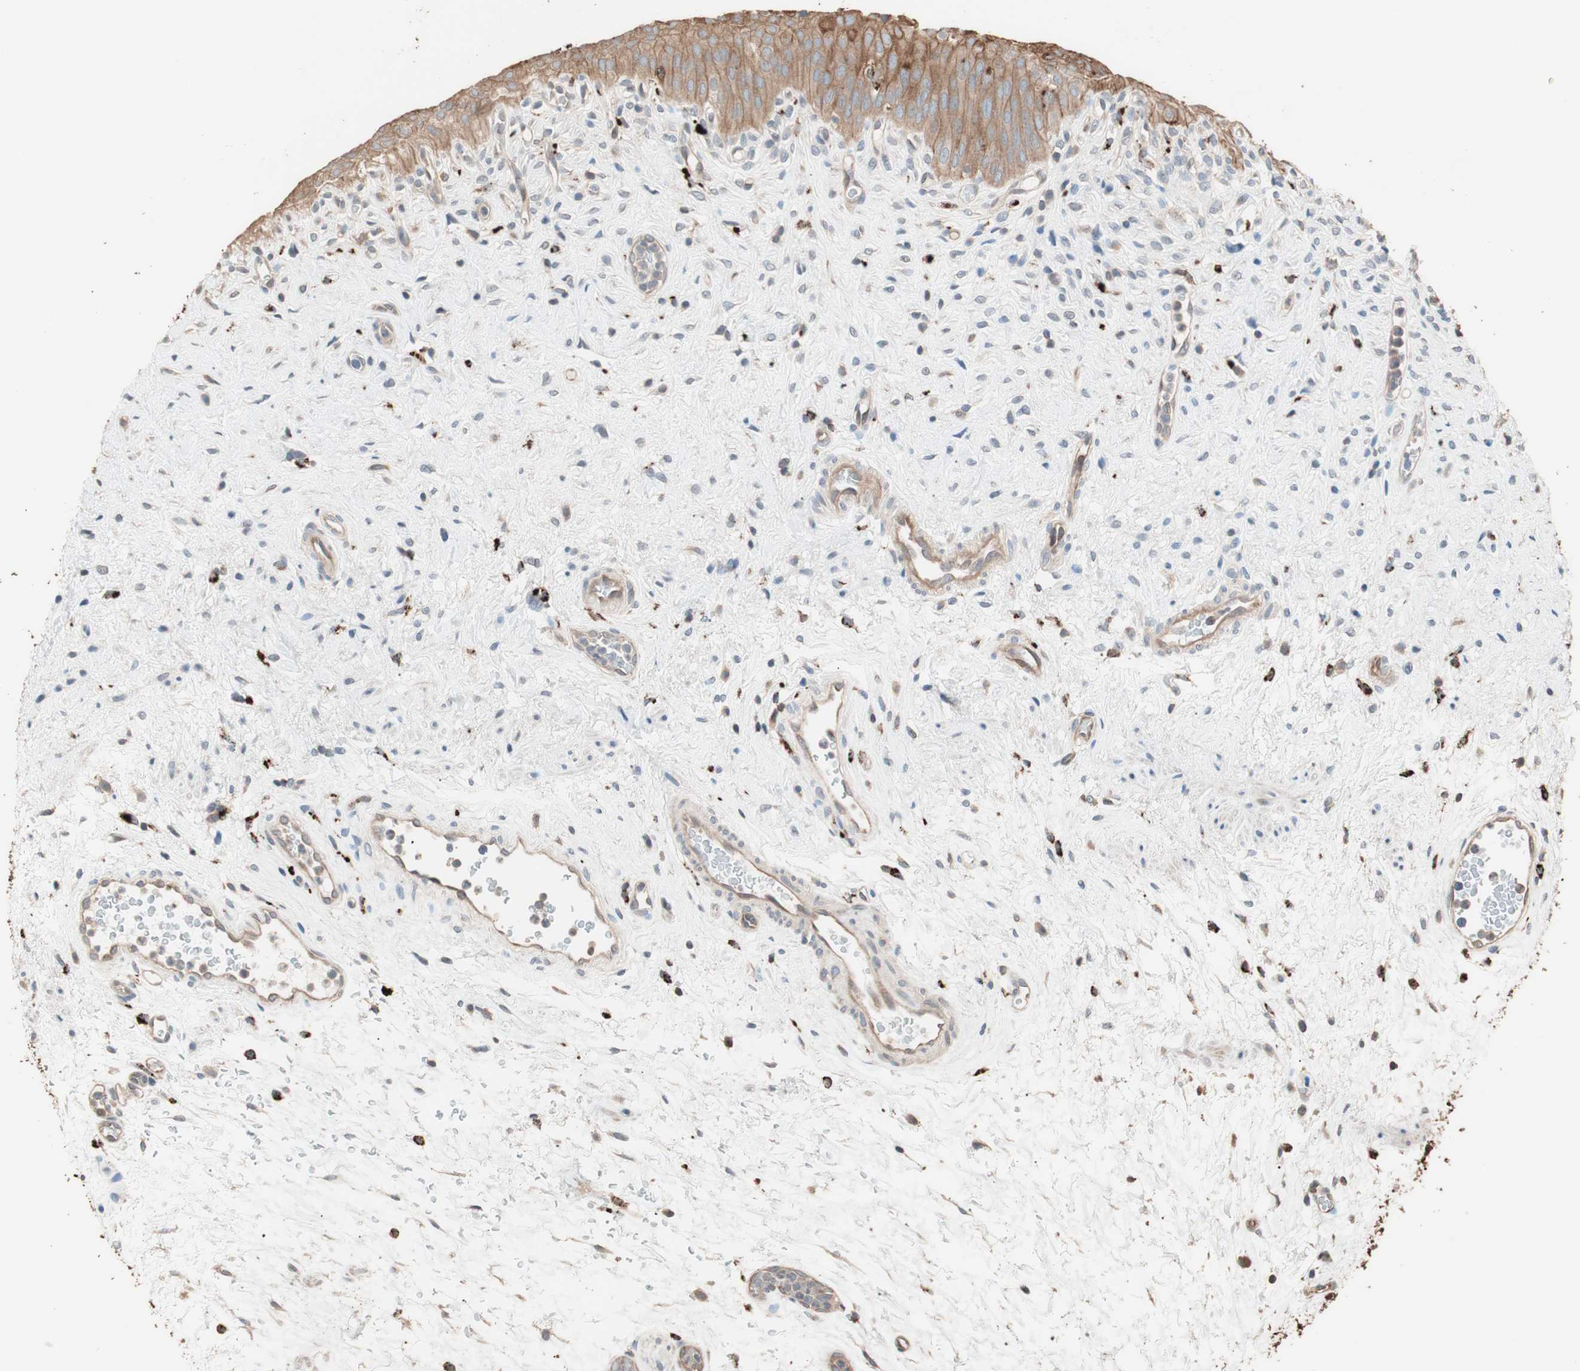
{"staining": {"intensity": "strong", "quantity": ">75%", "location": "cytoplasmic/membranous"}, "tissue": "urinary bladder", "cell_type": "Urothelial cells", "image_type": "normal", "snomed": [{"axis": "morphology", "description": "Normal tissue, NOS"}, {"axis": "morphology", "description": "Urothelial carcinoma, High grade"}, {"axis": "topography", "description": "Urinary bladder"}], "caption": "High-power microscopy captured an immunohistochemistry (IHC) photomicrograph of benign urinary bladder, revealing strong cytoplasmic/membranous positivity in approximately >75% of urothelial cells. Immunohistochemistry stains the protein of interest in brown and the nuclei are stained blue.", "gene": "CCT3", "patient": {"sex": "male", "age": 46}}